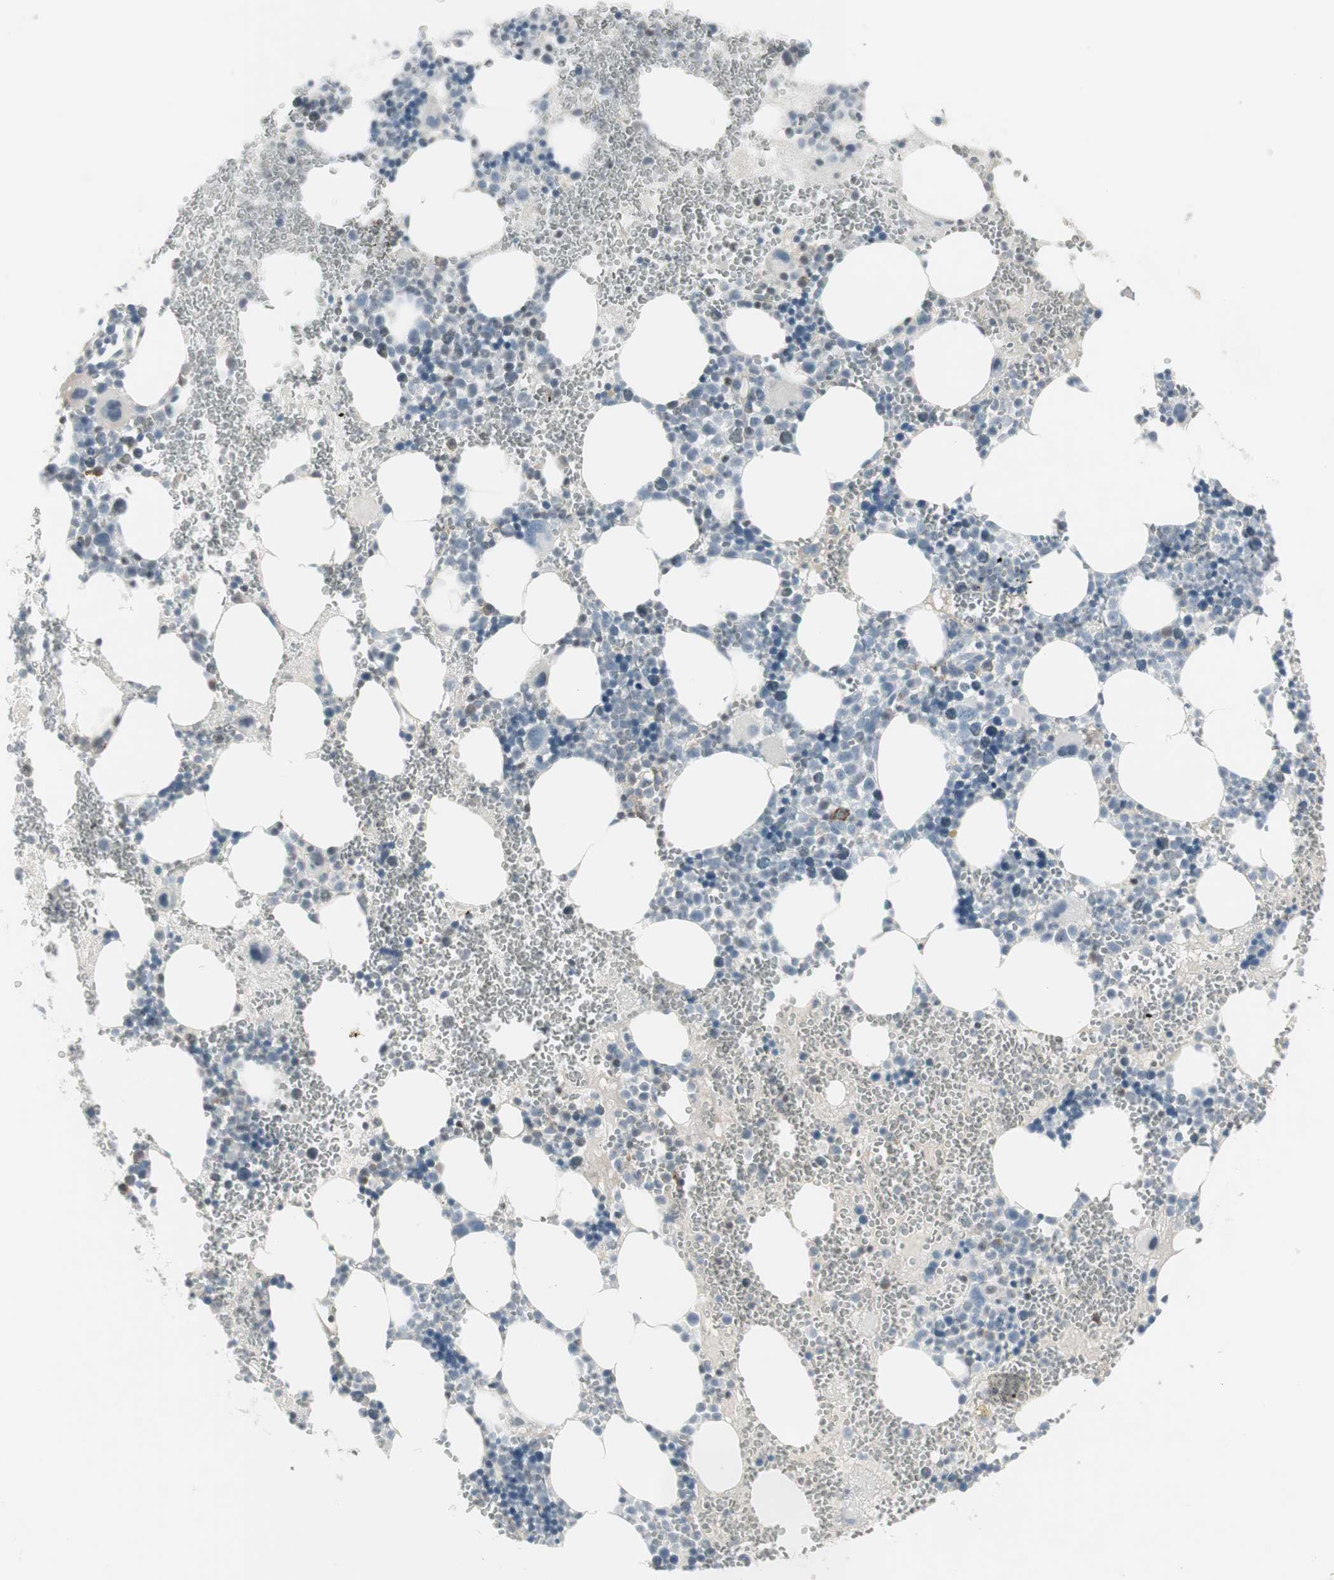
{"staining": {"intensity": "negative", "quantity": "none", "location": "none"}, "tissue": "bone marrow", "cell_type": "Hematopoietic cells", "image_type": "normal", "snomed": [{"axis": "morphology", "description": "Normal tissue, NOS"}, {"axis": "morphology", "description": "Inflammation, NOS"}, {"axis": "topography", "description": "Bone marrow"}], "caption": "Hematopoietic cells show no significant positivity in benign bone marrow. Nuclei are stained in blue.", "gene": "MAP4K4", "patient": {"sex": "female", "age": 76}}